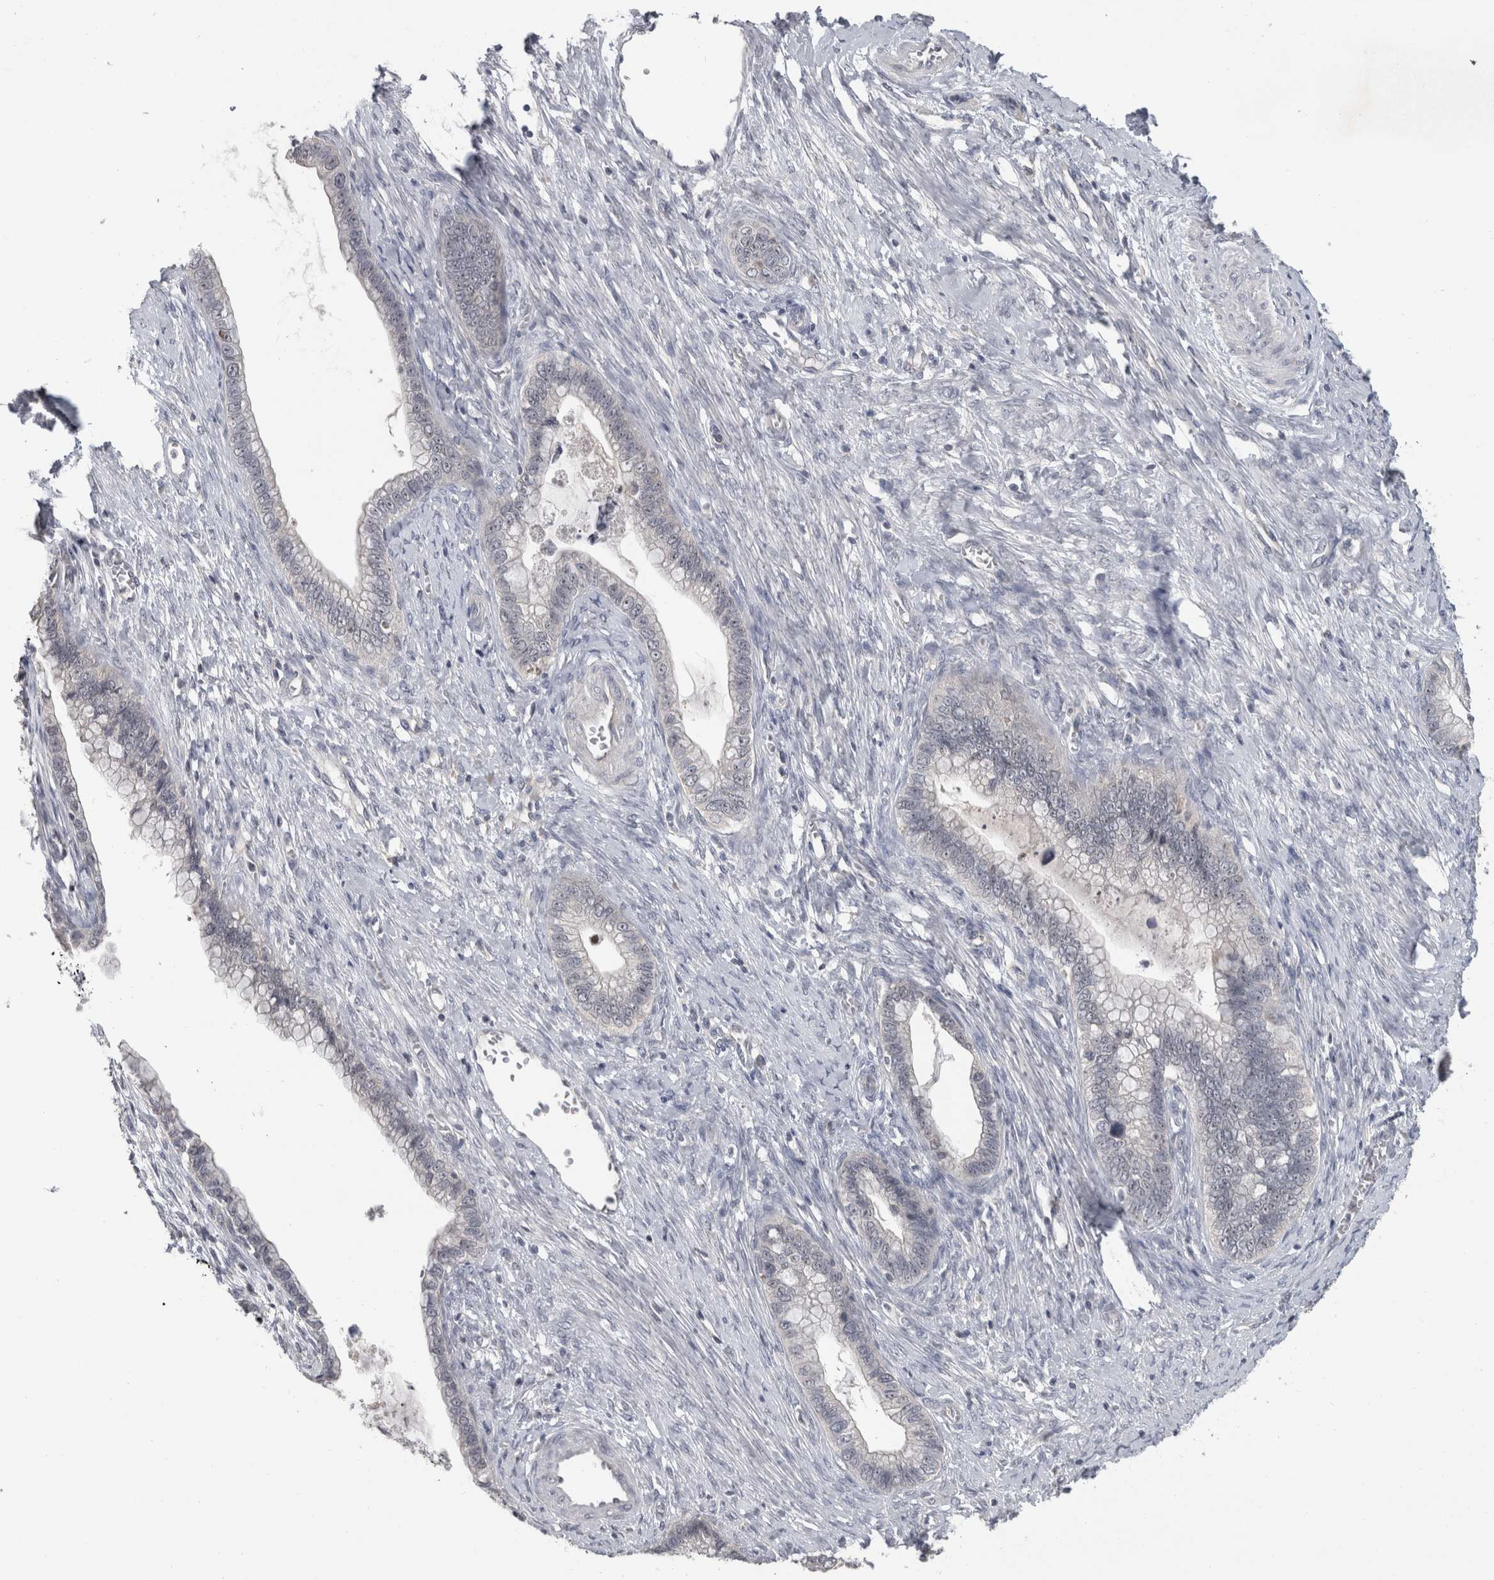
{"staining": {"intensity": "negative", "quantity": "none", "location": "none"}, "tissue": "cervical cancer", "cell_type": "Tumor cells", "image_type": "cancer", "snomed": [{"axis": "morphology", "description": "Adenocarcinoma, NOS"}, {"axis": "topography", "description": "Cervix"}], "caption": "IHC image of neoplastic tissue: human cervical adenocarcinoma stained with DAB (3,3'-diaminobenzidine) demonstrates no significant protein expression in tumor cells. The staining was performed using DAB to visualize the protein expression in brown, while the nuclei were stained in blue with hematoxylin (Magnification: 20x).", "gene": "RBM28", "patient": {"sex": "female", "age": 44}}